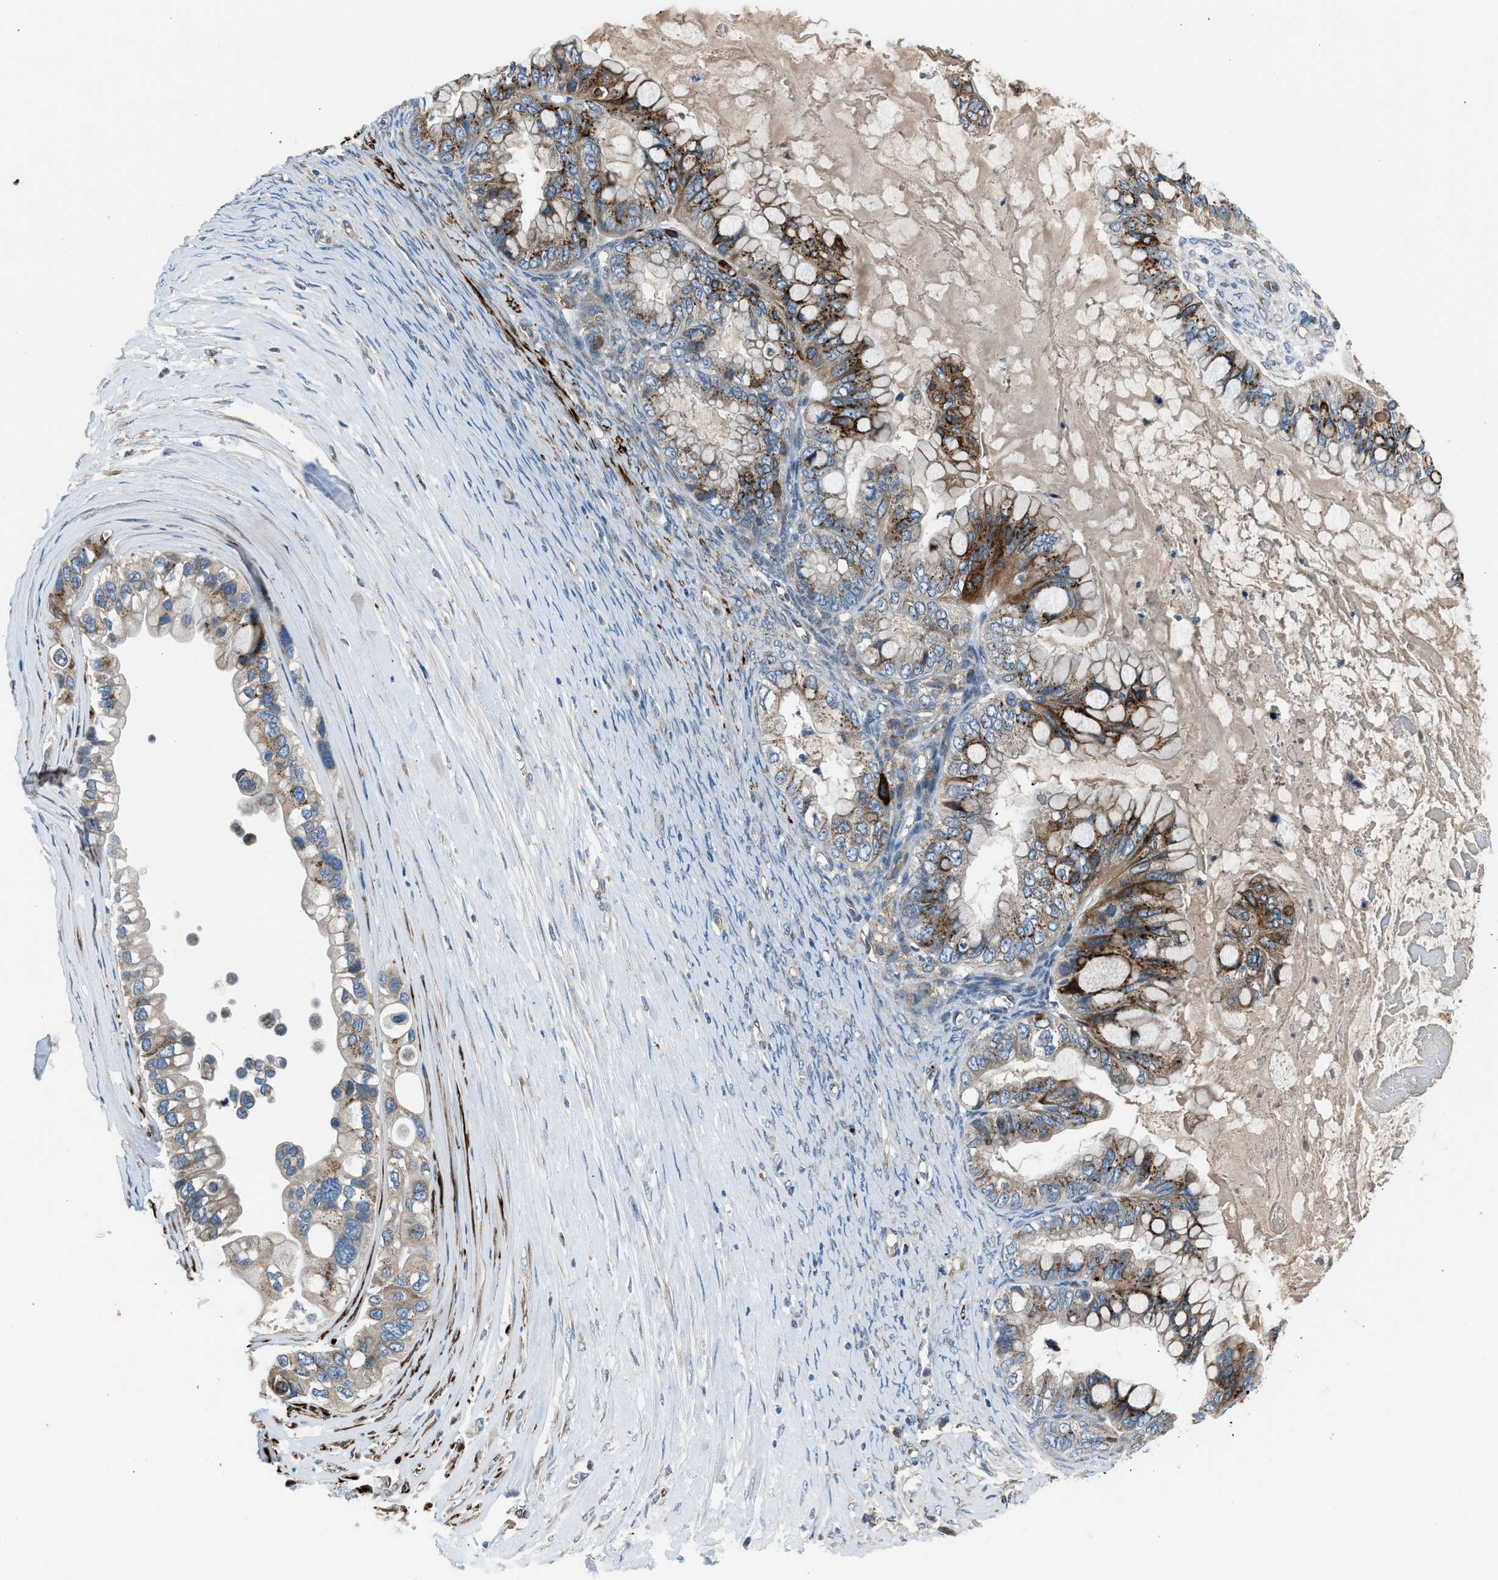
{"staining": {"intensity": "moderate", "quantity": "25%-75%", "location": "cytoplasmic/membranous"}, "tissue": "ovarian cancer", "cell_type": "Tumor cells", "image_type": "cancer", "snomed": [{"axis": "morphology", "description": "Cystadenocarcinoma, mucinous, NOS"}, {"axis": "topography", "description": "Ovary"}], "caption": "Ovarian cancer (mucinous cystadenocarcinoma) tissue exhibits moderate cytoplasmic/membranous positivity in about 25%-75% of tumor cells The staining is performed using DAB (3,3'-diaminobenzidine) brown chromogen to label protein expression. The nuclei are counter-stained blue using hematoxylin.", "gene": "LMBR1", "patient": {"sex": "female", "age": 80}}